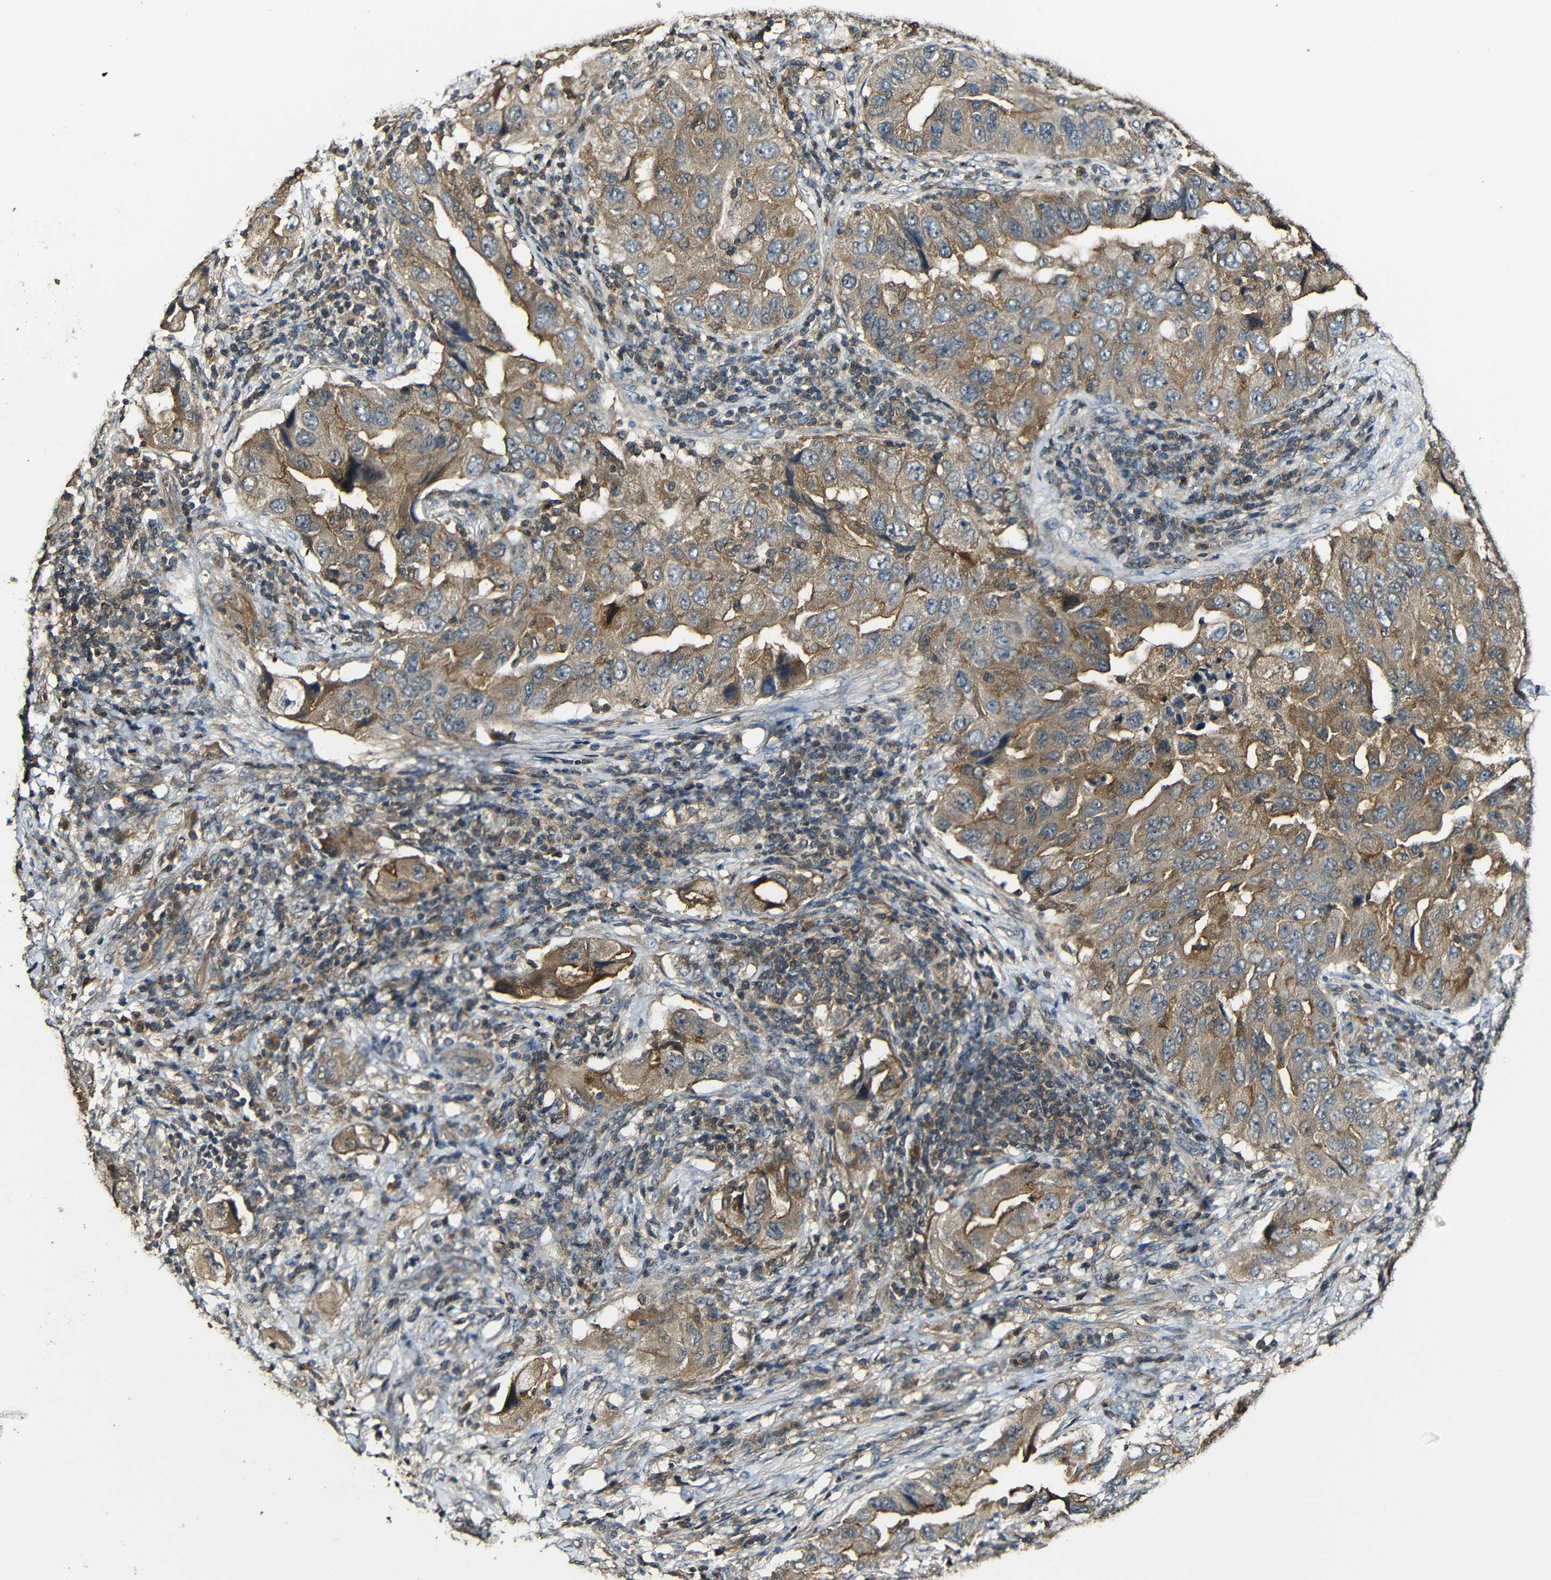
{"staining": {"intensity": "moderate", "quantity": ">75%", "location": "cytoplasmic/membranous"}, "tissue": "lung cancer", "cell_type": "Tumor cells", "image_type": "cancer", "snomed": [{"axis": "morphology", "description": "Adenocarcinoma, NOS"}, {"axis": "topography", "description": "Lung"}], "caption": "Protein expression analysis of human lung adenocarcinoma reveals moderate cytoplasmic/membranous staining in approximately >75% of tumor cells.", "gene": "CASP8", "patient": {"sex": "female", "age": 65}}